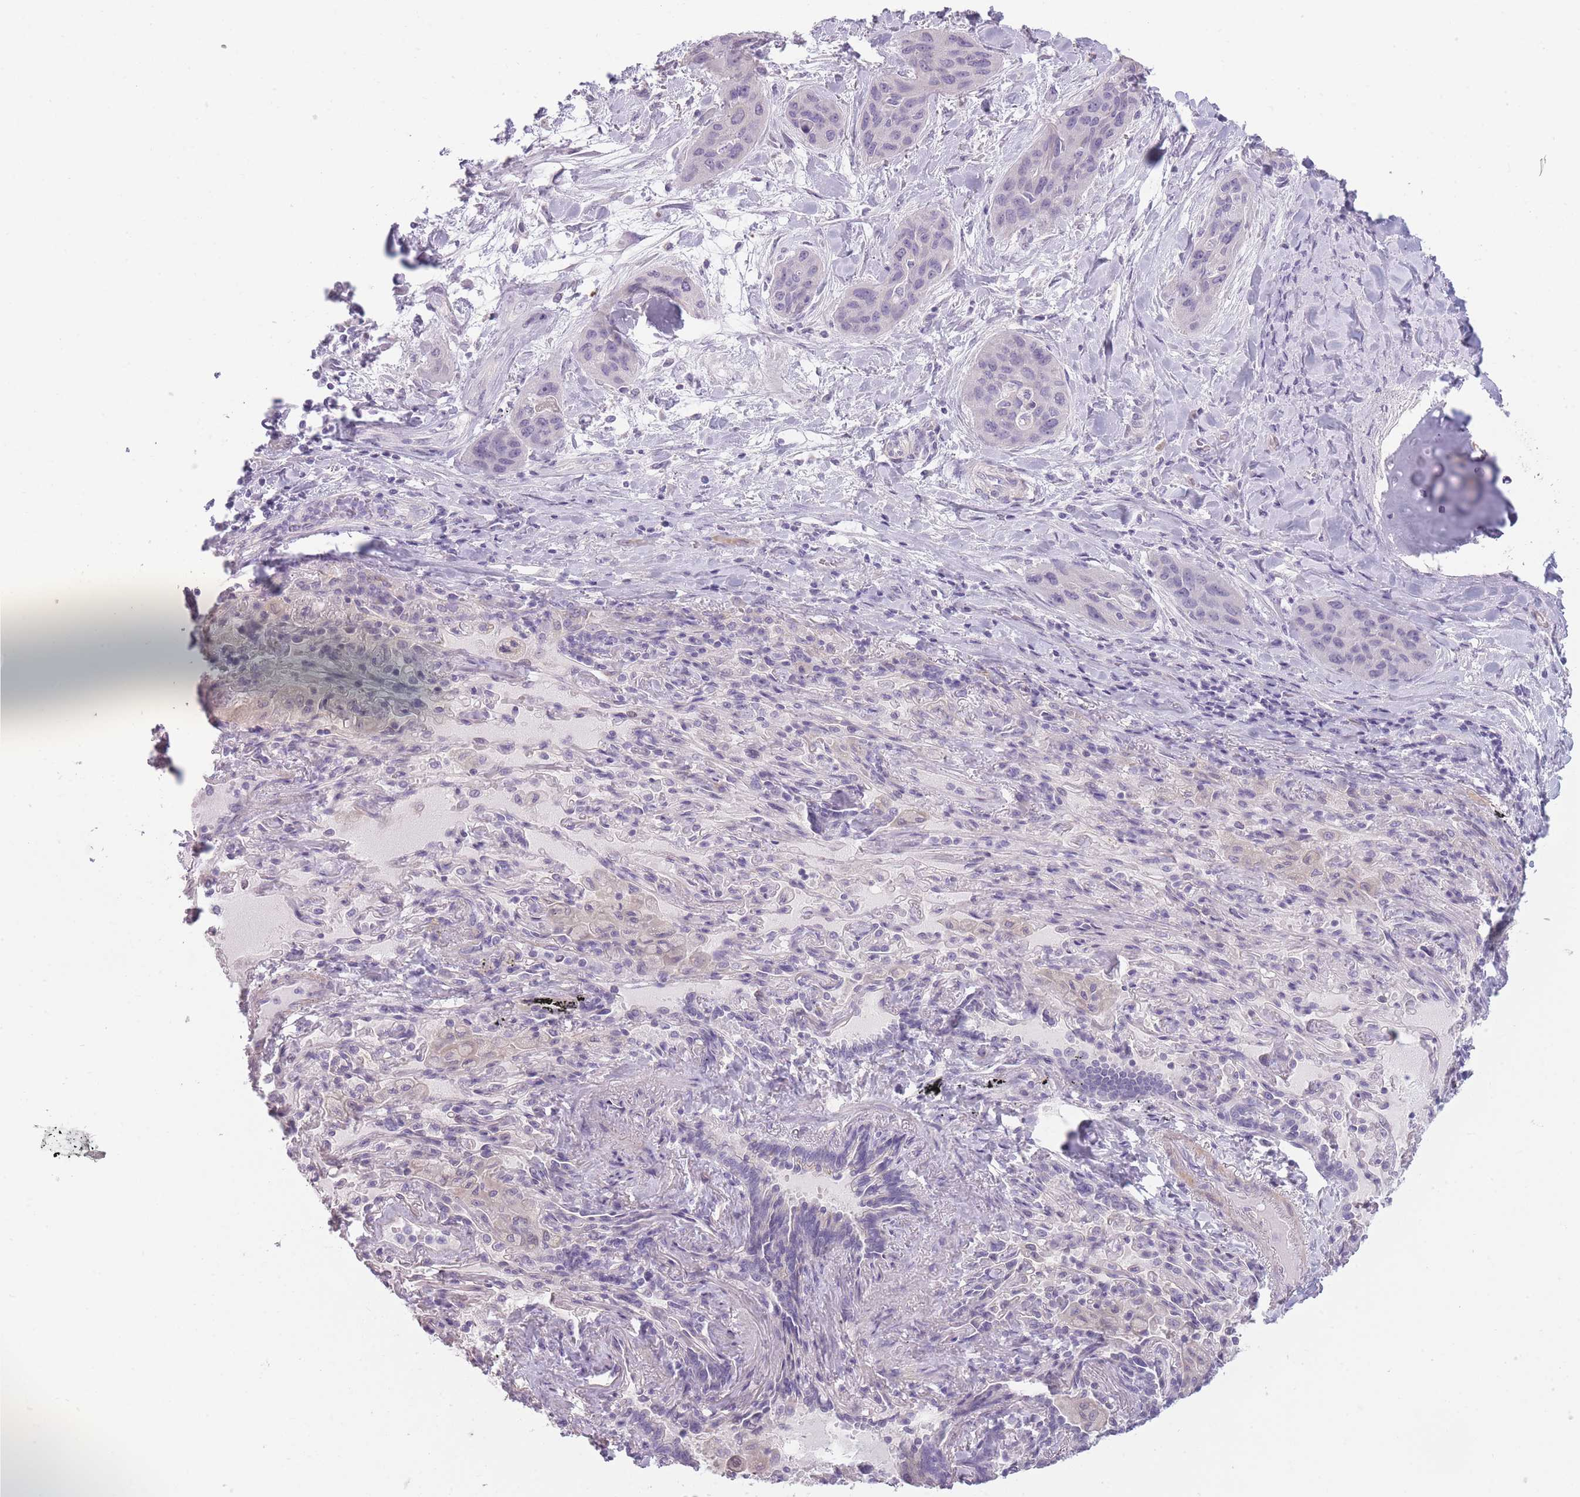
{"staining": {"intensity": "negative", "quantity": "none", "location": "none"}, "tissue": "lung cancer", "cell_type": "Tumor cells", "image_type": "cancer", "snomed": [{"axis": "morphology", "description": "Squamous cell carcinoma, NOS"}, {"axis": "topography", "description": "Lung"}], "caption": "A photomicrograph of human squamous cell carcinoma (lung) is negative for staining in tumor cells.", "gene": "TMEM236", "patient": {"sex": "female", "age": 70}}